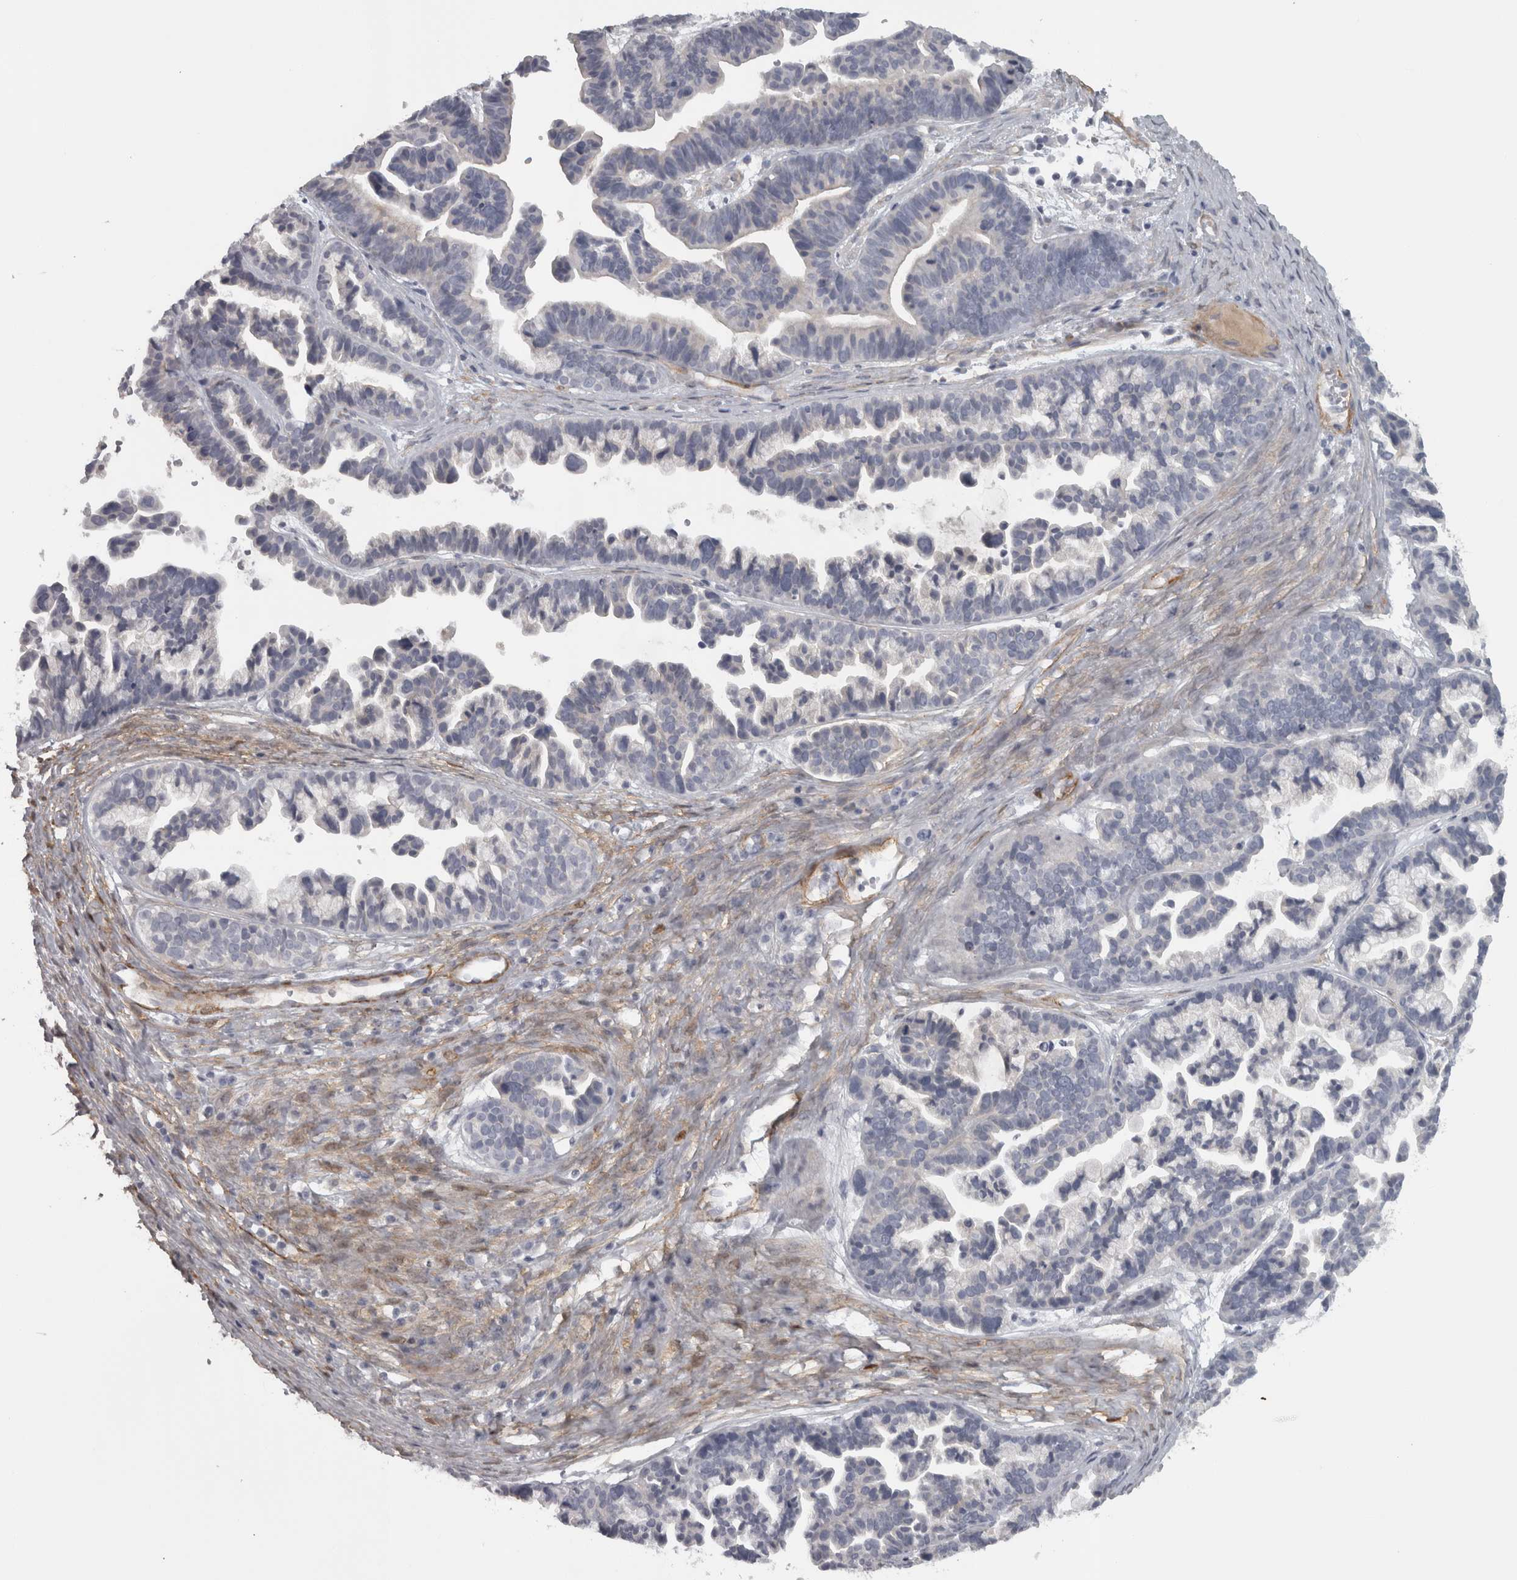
{"staining": {"intensity": "negative", "quantity": "none", "location": "none"}, "tissue": "ovarian cancer", "cell_type": "Tumor cells", "image_type": "cancer", "snomed": [{"axis": "morphology", "description": "Cystadenocarcinoma, serous, NOS"}, {"axis": "topography", "description": "Ovary"}], "caption": "An immunohistochemistry (IHC) micrograph of serous cystadenocarcinoma (ovarian) is shown. There is no staining in tumor cells of serous cystadenocarcinoma (ovarian).", "gene": "PPP1R12B", "patient": {"sex": "female", "age": 56}}